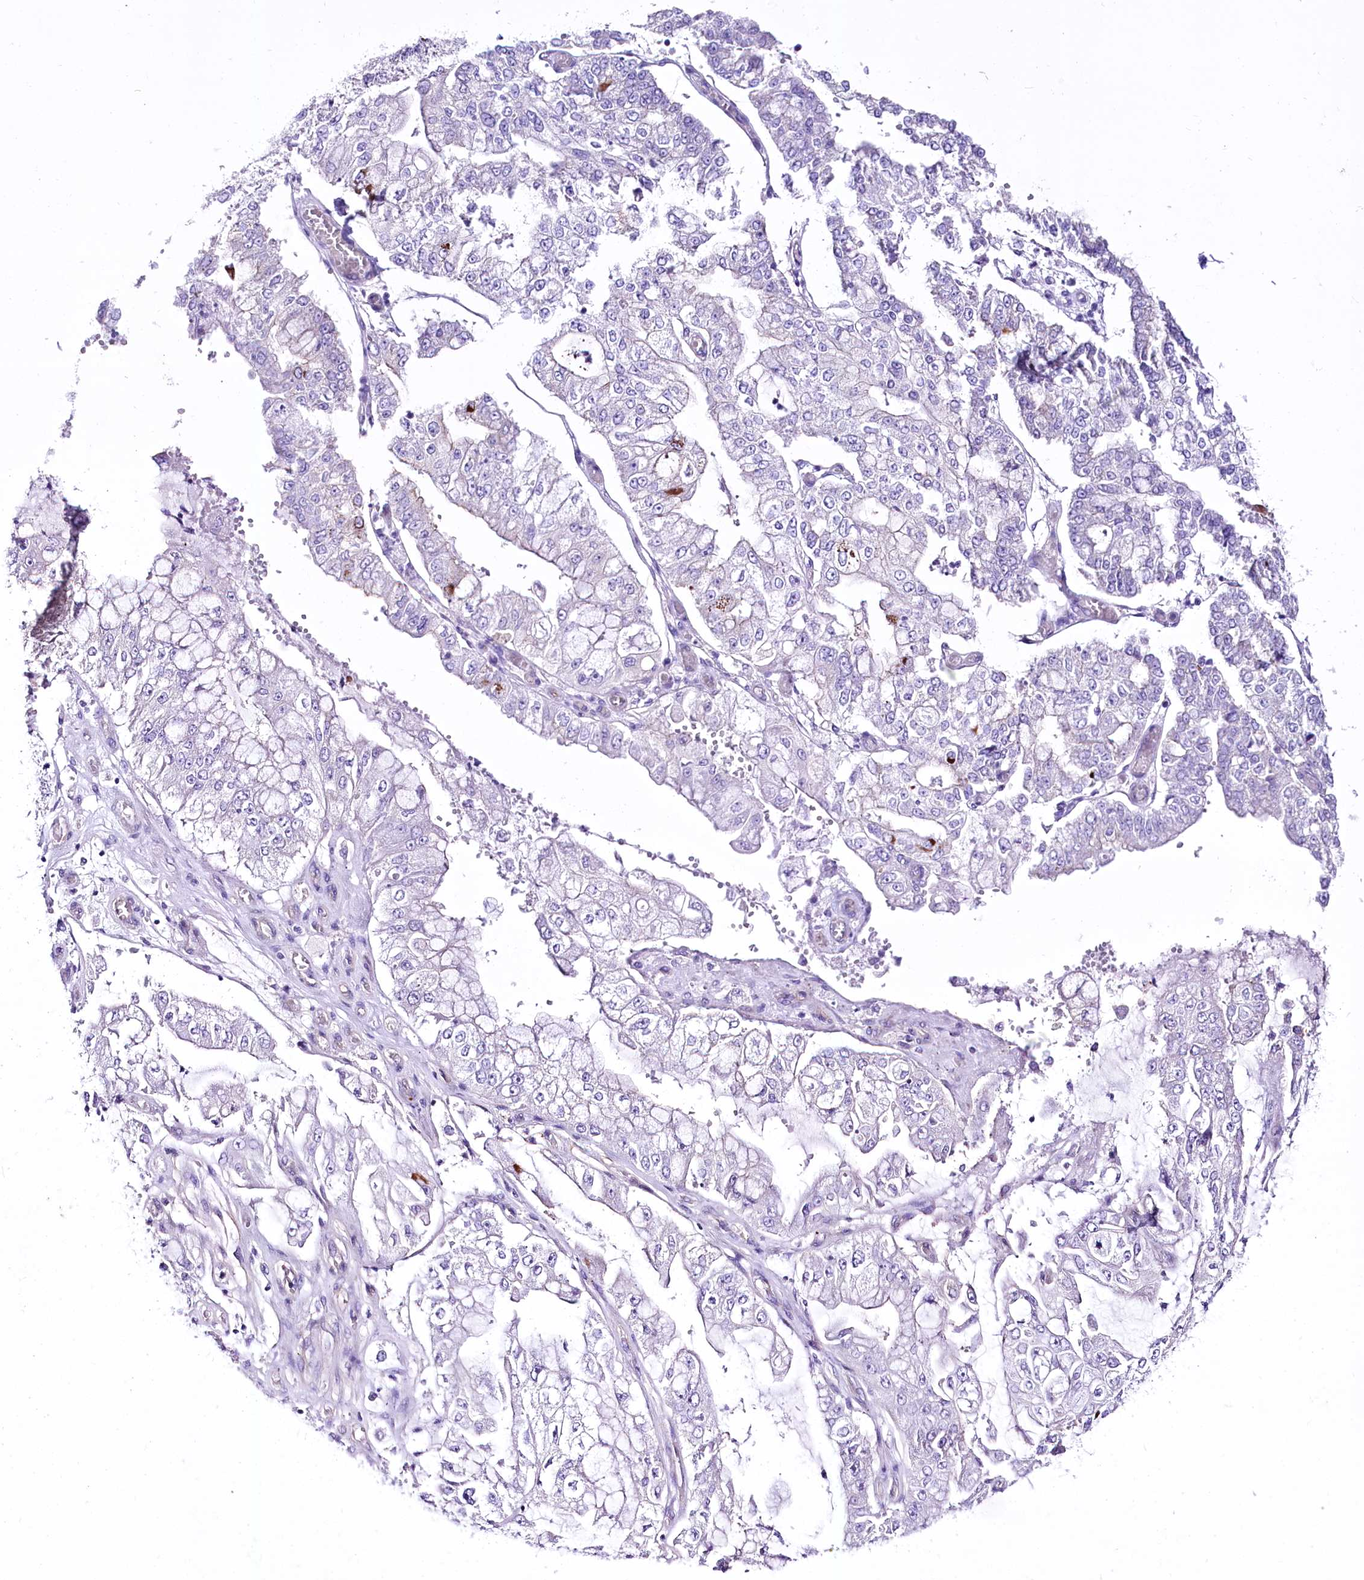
{"staining": {"intensity": "negative", "quantity": "none", "location": "none"}, "tissue": "stomach cancer", "cell_type": "Tumor cells", "image_type": "cancer", "snomed": [{"axis": "morphology", "description": "Adenocarcinoma, NOS"}, {"axis": "topography", "description": "Stomach"}], "caption": "High power microscopy photomicrograph of an immunohistochemistry photomicrograph of adenocarcinoma (stomach), revealing no significant positivity in tumor cells.", "gene": "LRRC34", "patient": {"sex": "male", "age": 76}}